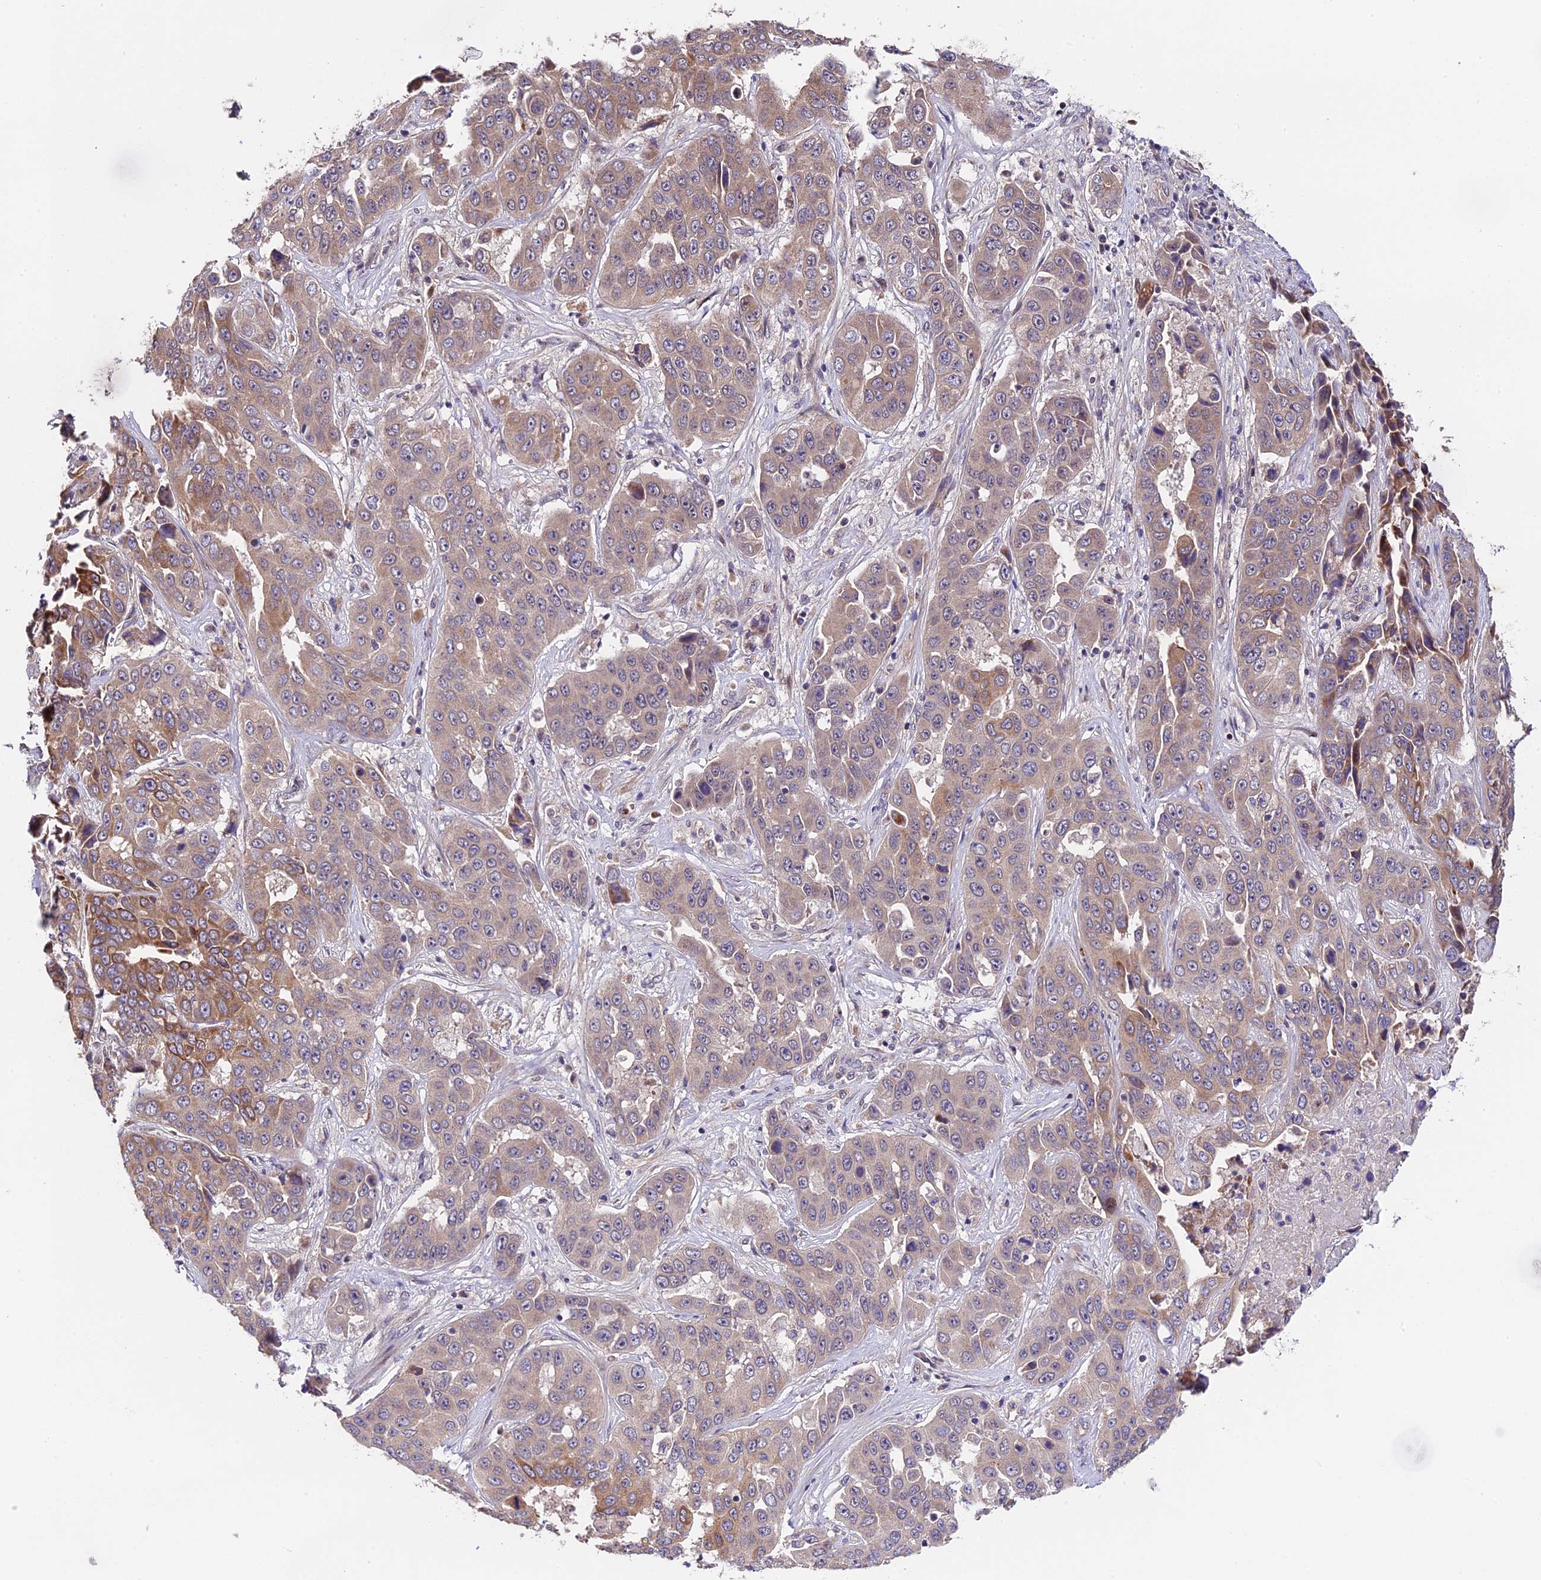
{"staining": {"intensity": "moderate", "quantity": "25%-75%", "location": "cytoplasmic/membranous"}, "tissue": "liver cancer", "cell_type": "Tumor cells", "image_type": "cancer", "snomed": [{"axis": "morphology", "description": "Cholangiocarcinoma"}, {"axis": "topography", "description": "Liver"}], "caption": "IHC histopathology image of human liver cancer (cholangiocarcinoma) stained for a protein (brown), which shows medium levels of moderate cytoplasmic/membranous expression in about 25%-75% of tumor cells.", "gene": "TRMT1", "patient": {"sex": "female", "age": 52}}